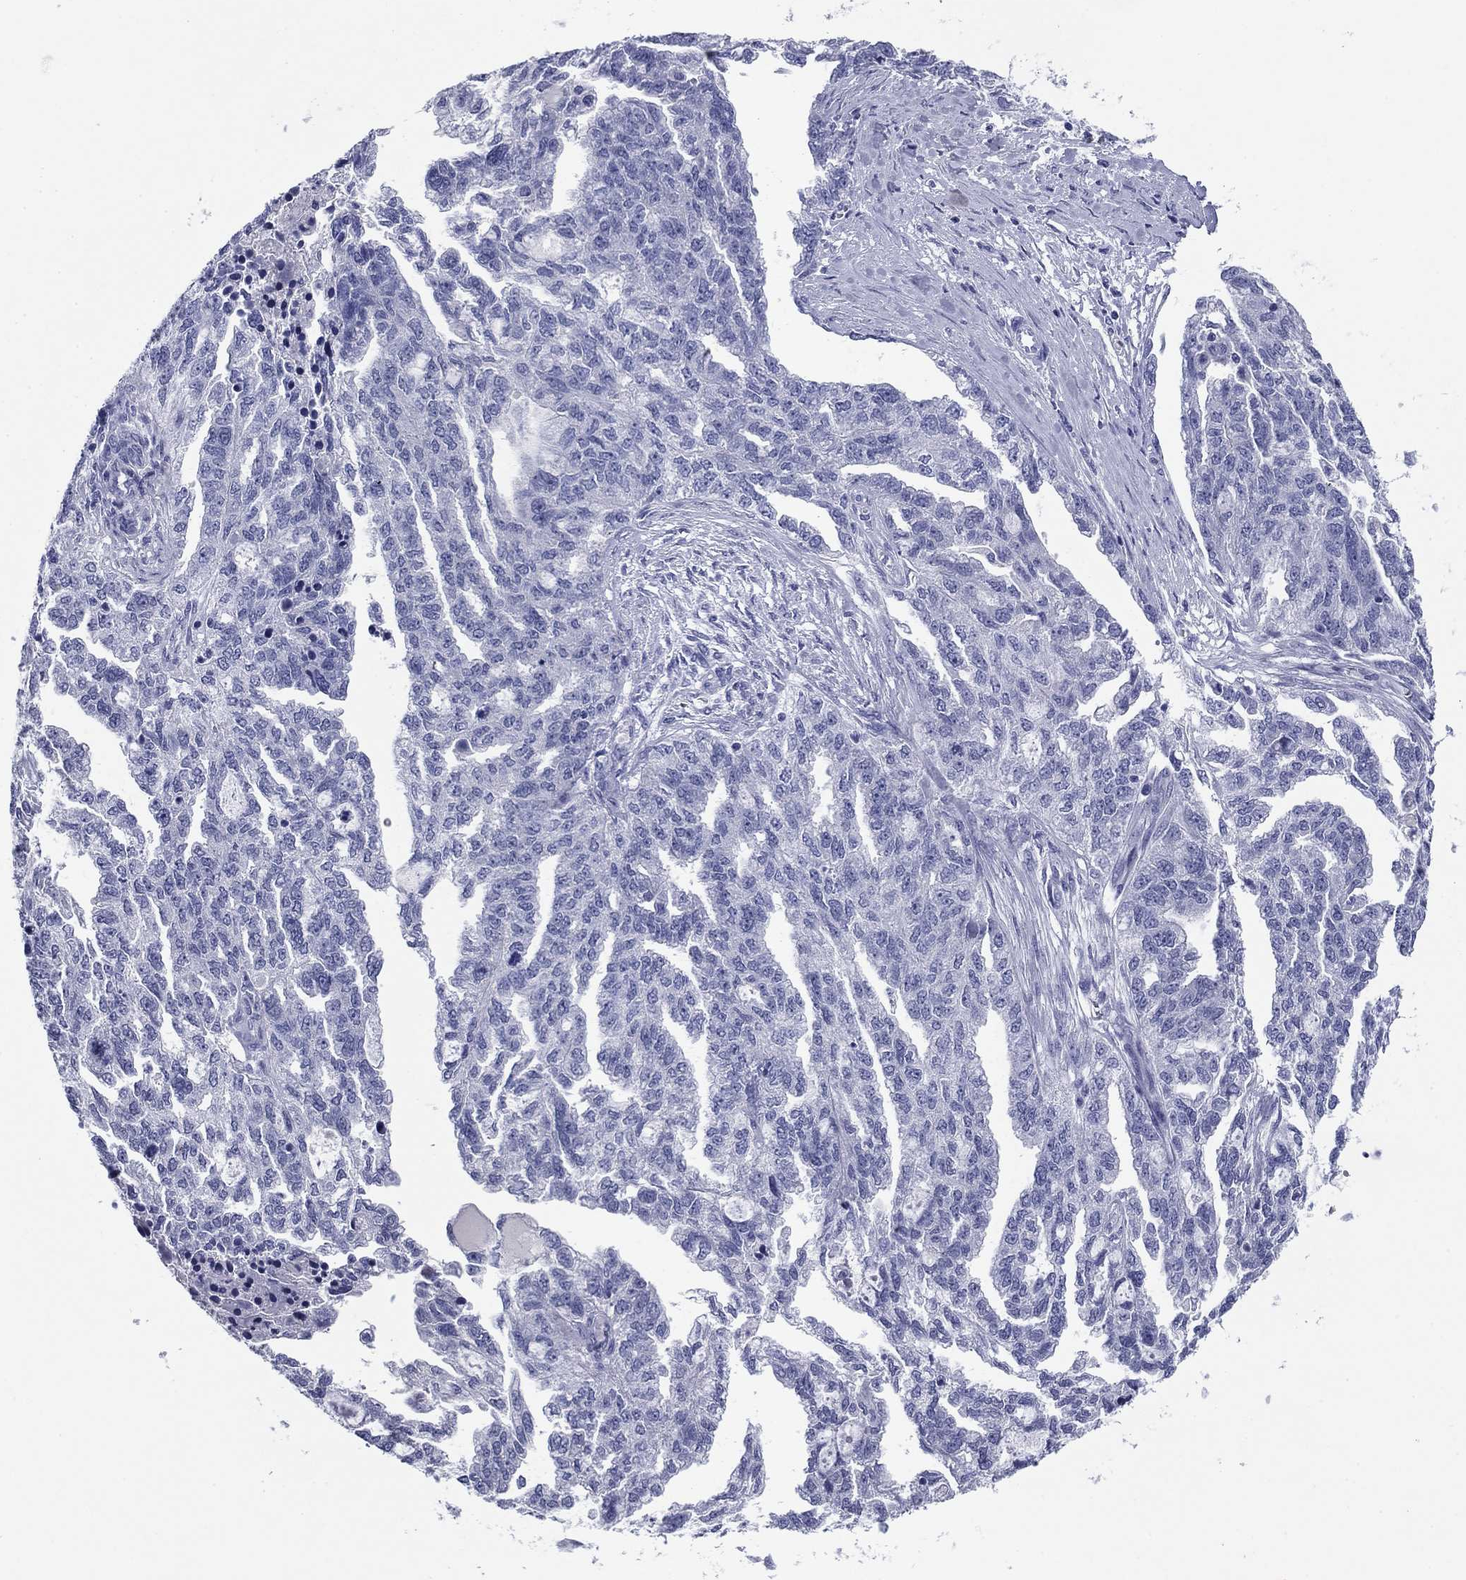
{"staining": {"intensity": "negative", "quantity": "none", "location": "none"}, "tissue": "ovarian cancer", "cell_type": "Tumor cells", "image_type": "cancer", "snomed": [{"axis": "morphology", "description": "Cystadenocarcinoma, serous, NOS"}, {"axis": "topography", "description": "Ovary"}], "caption": "Histopathology image shows no significant protein staining in tumor cells of ovarian cancer.", "gene": "ABCC2", "patient": {"sex": "female", "age": 51}}